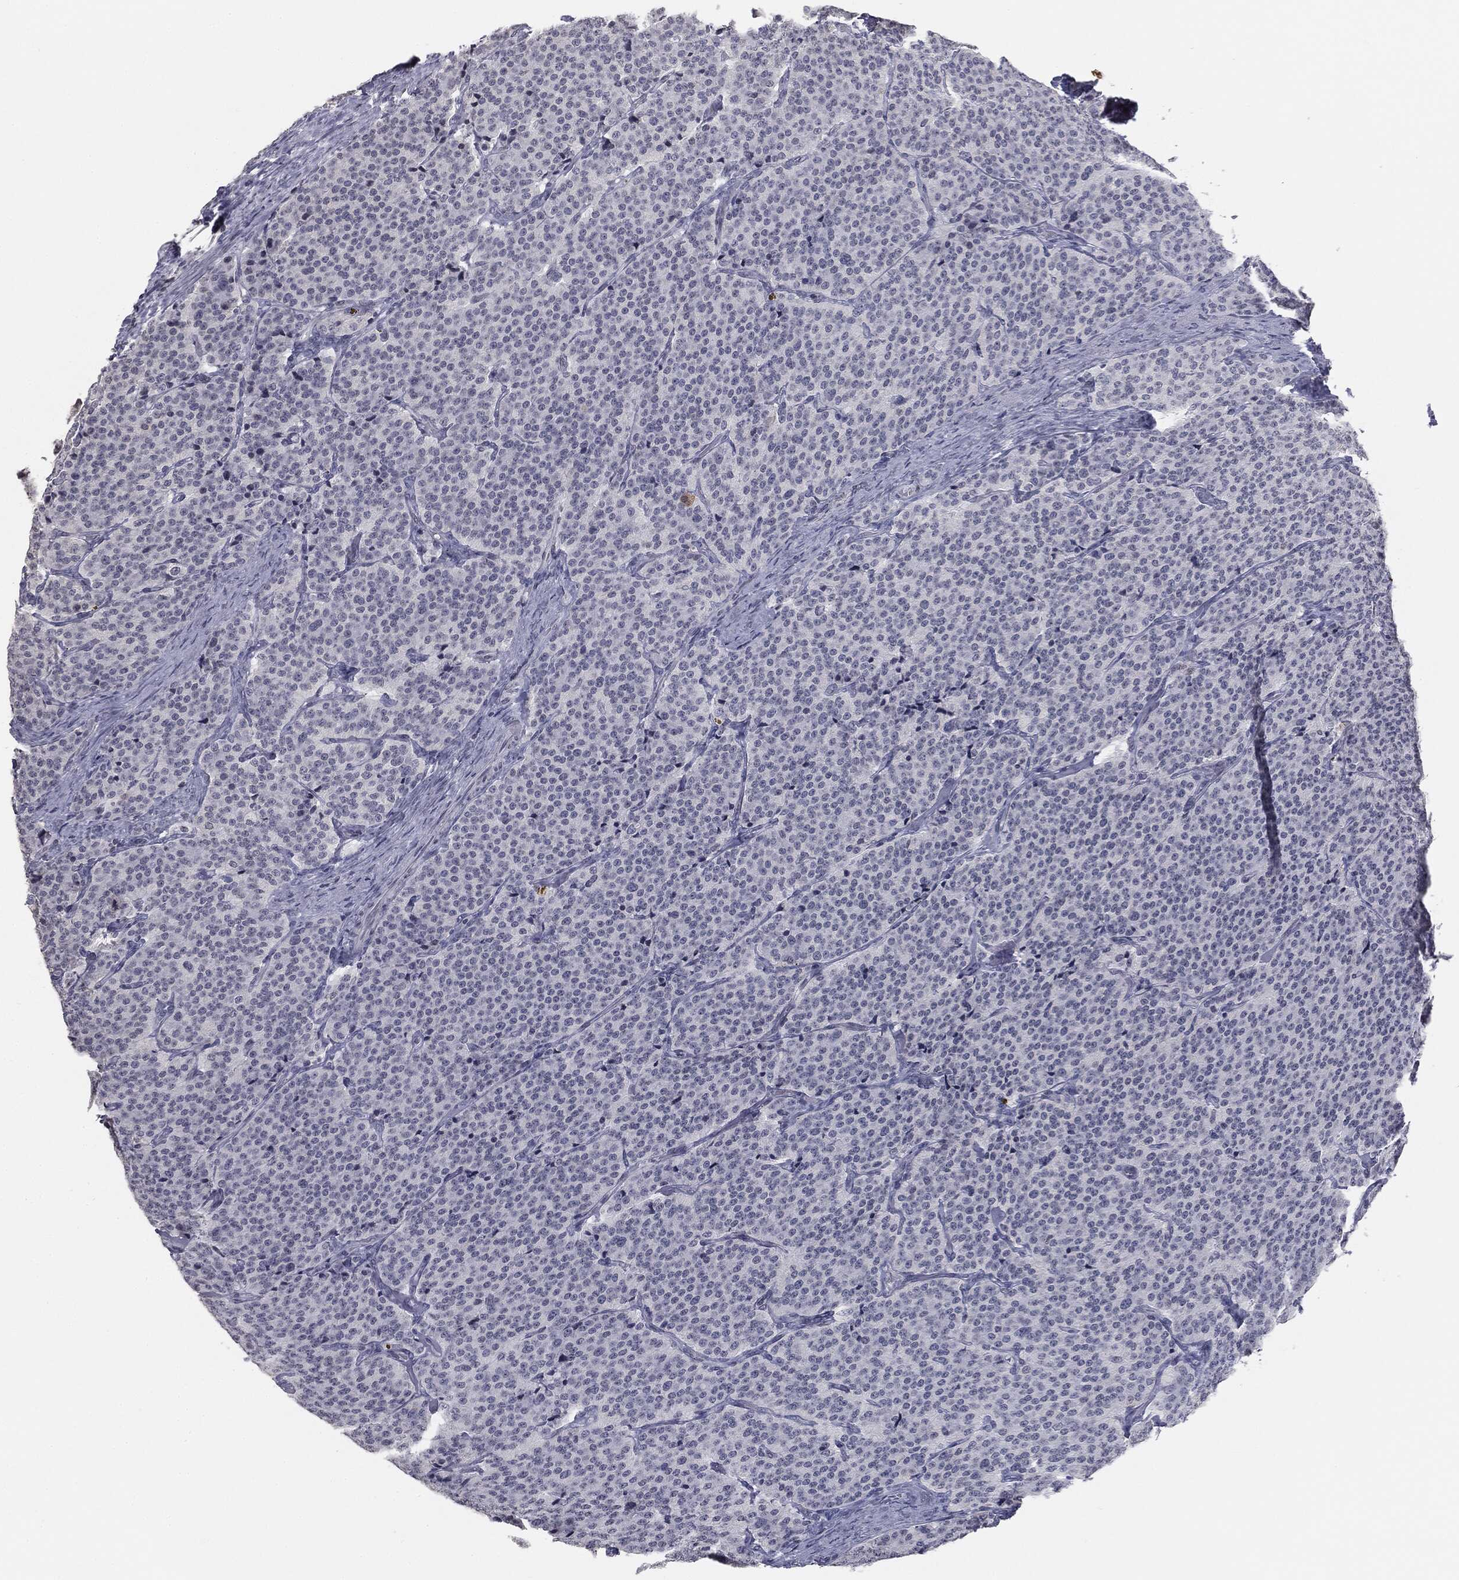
{"staining": {"intensity": "negative", "quantity": "none", "location": "none"}, "tissue": "carcinoid", "cell_type": "Tumor cells", "image_type": "cancer", "snomed": [{"axis": "morphology", "description": "Carcinoid, malignant, NOS"}, {"axis": "topography", "description": "Small intestine"}], "caption": "The micrograph displays no significant staining in tumor cells of carcinoid.", "gene": "ALDOB", "patient": {"sex": "female", "age": 58}}